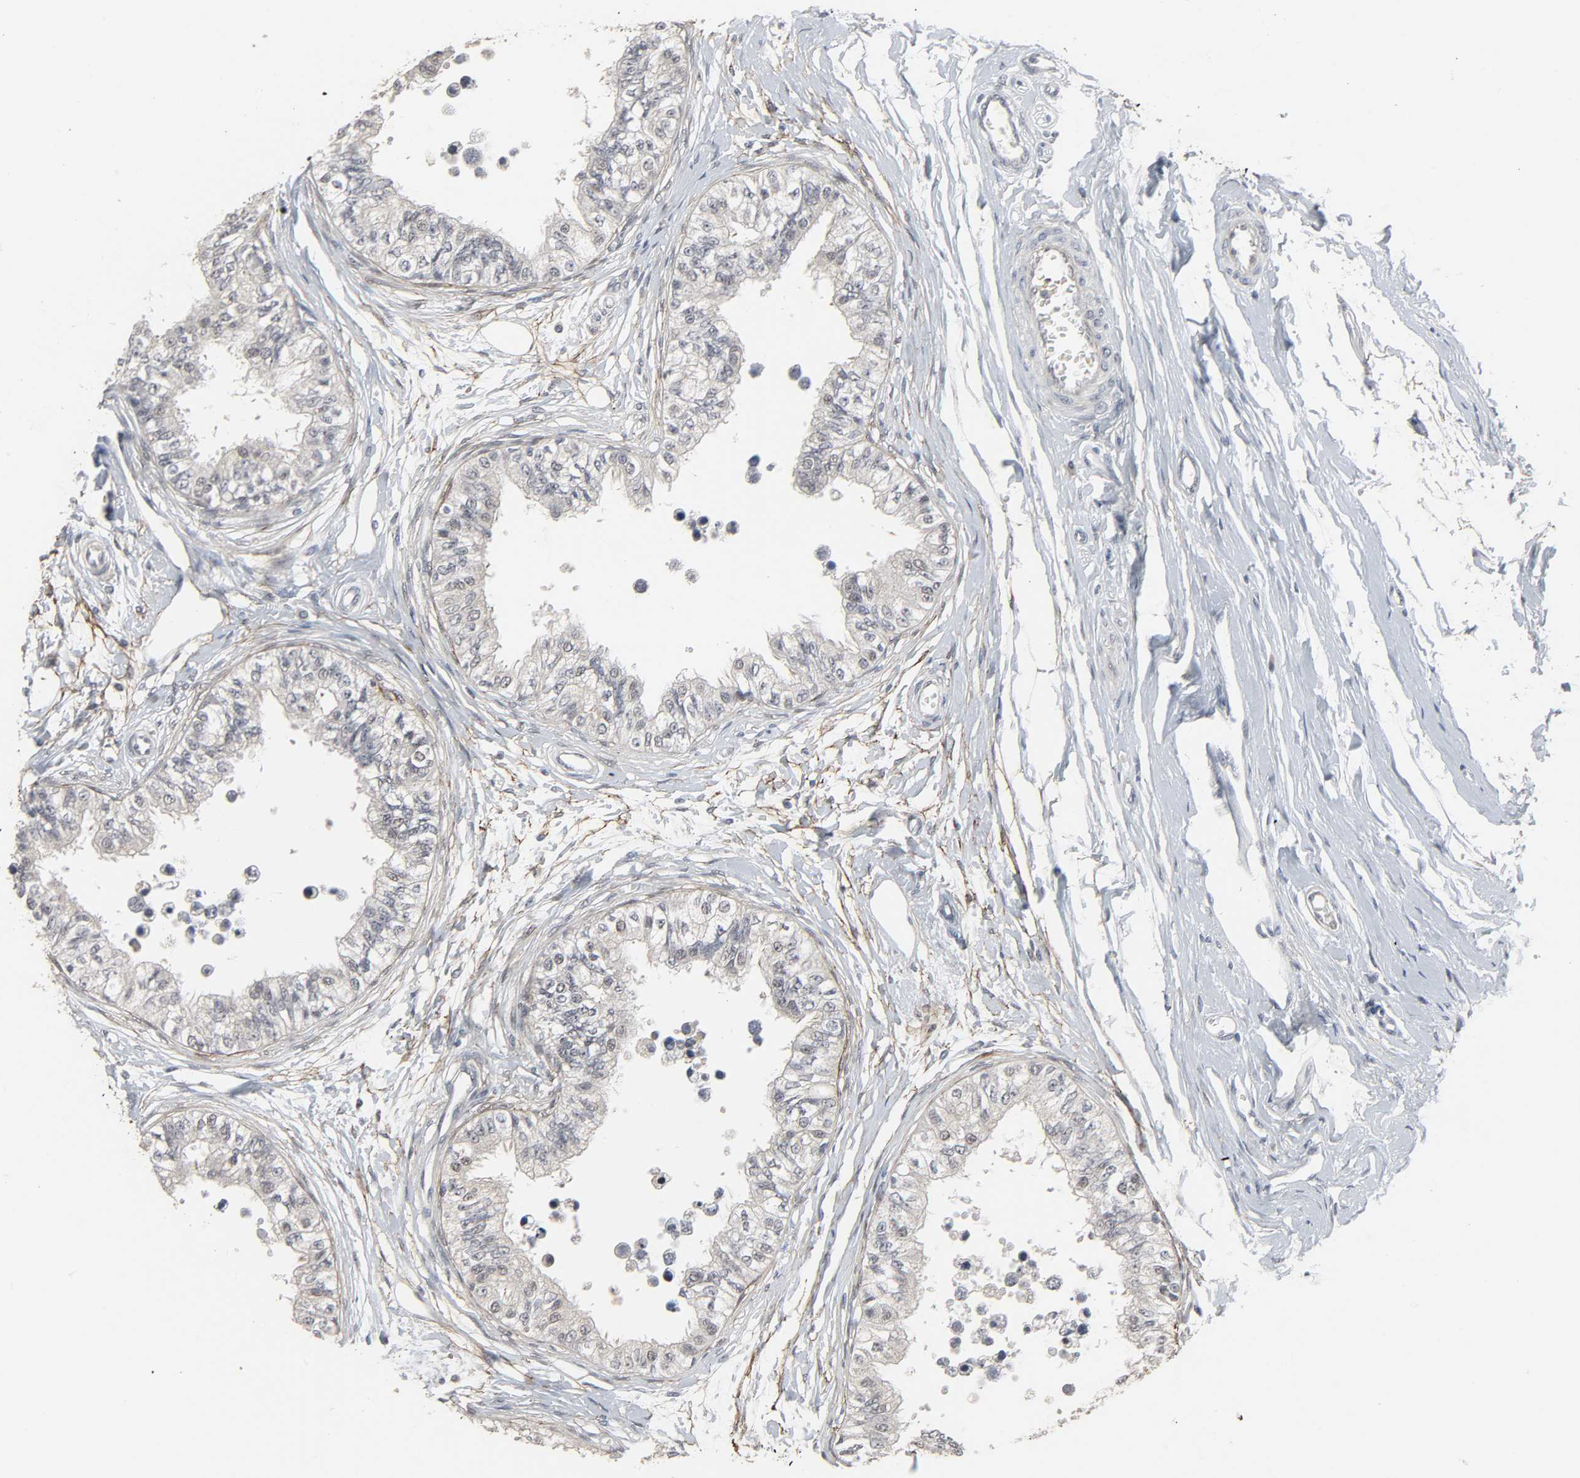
{"staining": {"intensity": "negative", "quantity": "none", "location": "none"}, "tissue": "epididymis", "cell_type": "Glandular cells", "image_type": "normal", "snomed": [{"axis": "morphology", "description": "Normal tissue, NOS"}, {"axis": "morphology", "description": "Adenocarcinoma, metastatic, NOS"}, {"axis": "topography", "description": "Testis"}, {"axis": "topography", "description": "Epididymis"}], "caption": "Photomicrograph shows no protein positivity in glandular cells of normal epididymis.", "gene": "ZNF222", "patient": {"sex": "male", "age": 26}}